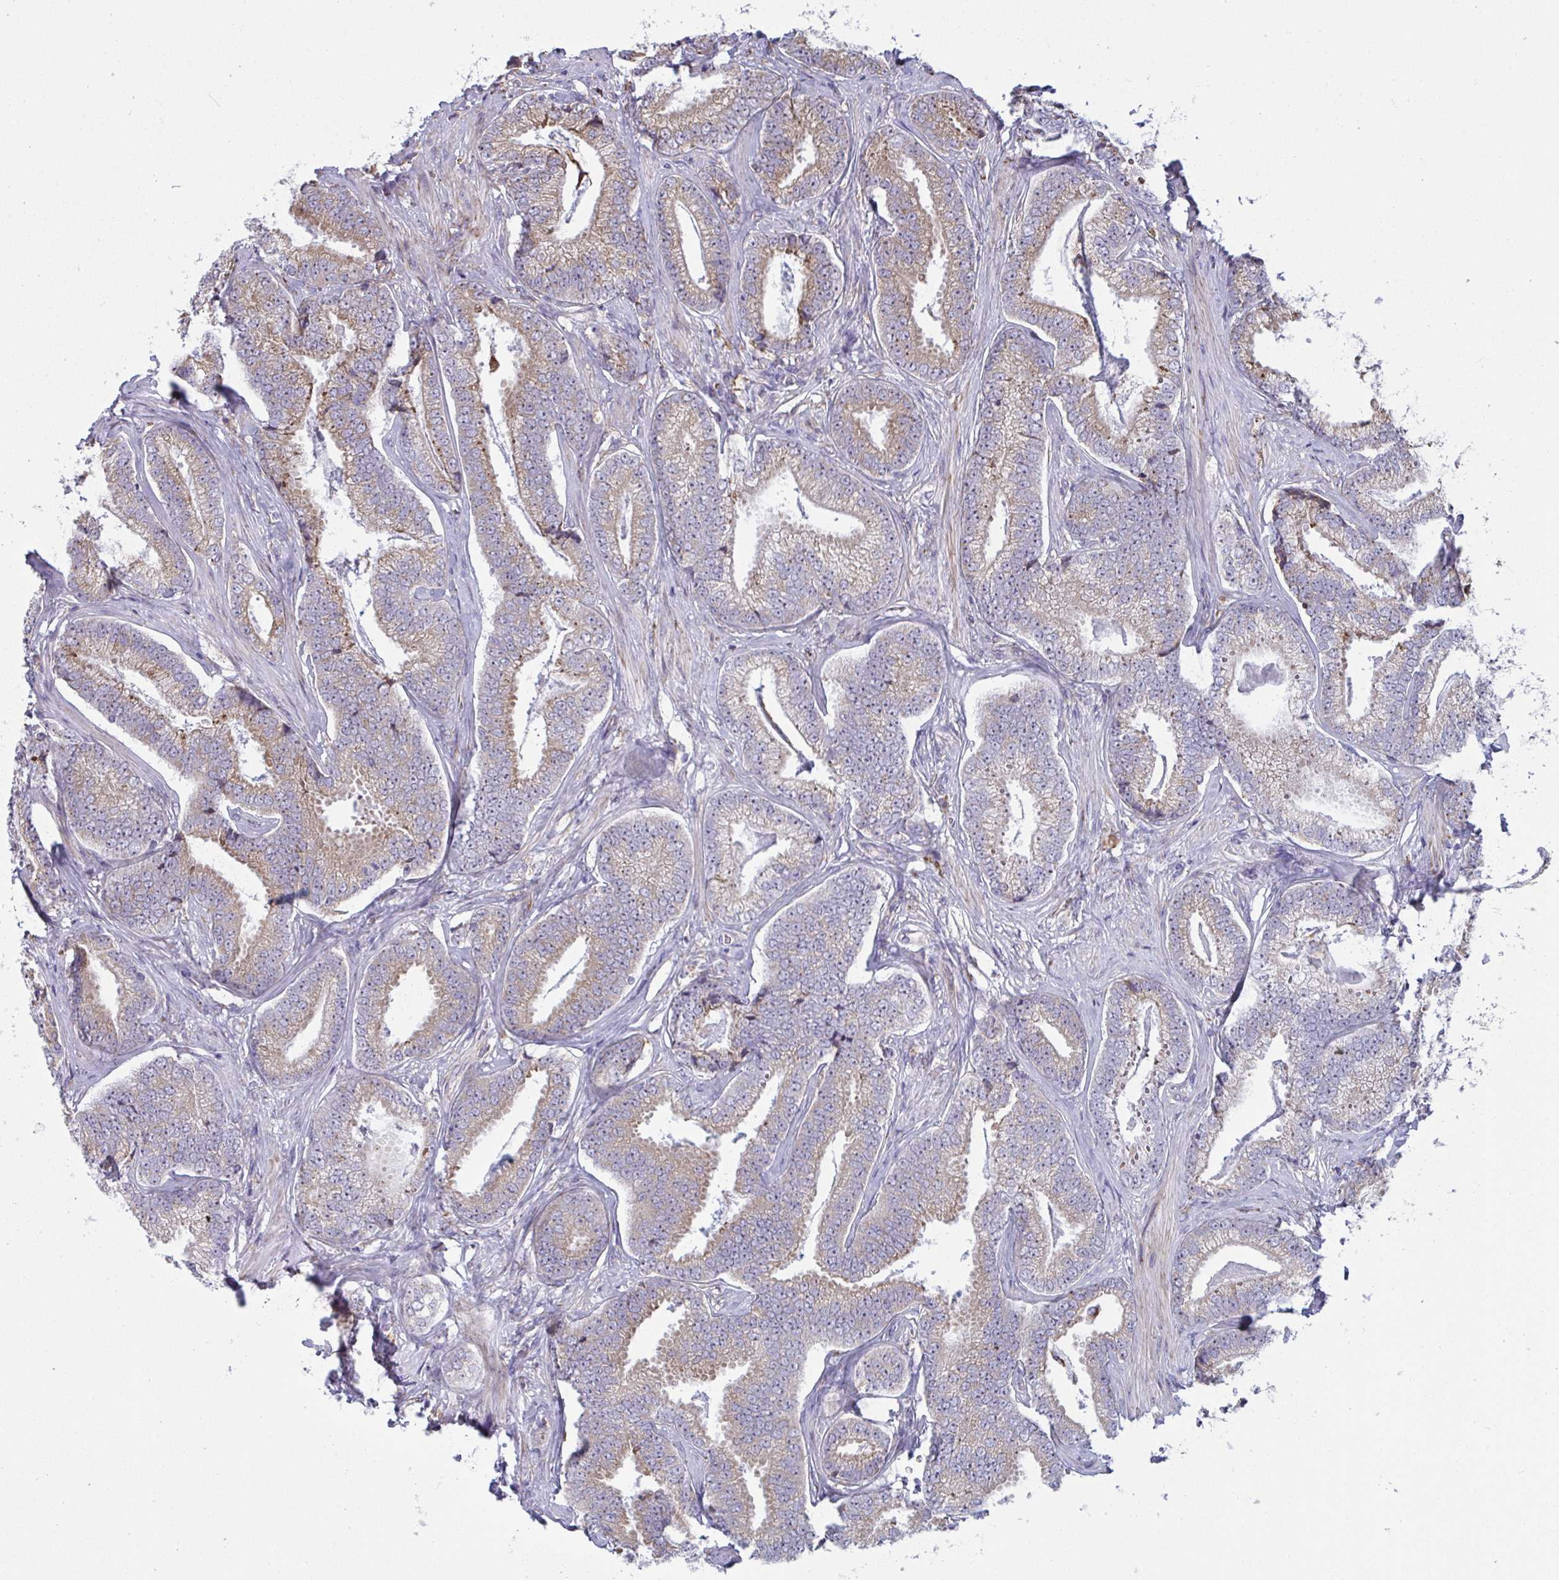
{"staining": {"intensity": "weak", "quantity": "25%-75%", "location": "cytoplasmic/membranous"}, "tissue": "prostate cancer", "cell_type": "Tumor cells", "image_type": "cancer", "snomed": [{"axis": "morphology", "description": "Adenocarcinoma, Low grade"}, {"axis": "topography", "description": "Prostate"}], "caption": "This is an image of IHC staining of adenocarcinoma (low-grade) (prostate), which shows weak staining in the cytoplasmic/membranous of tumor cells.", "gene": "MYMK", "patient": {"sex": "male", "age": 63}}